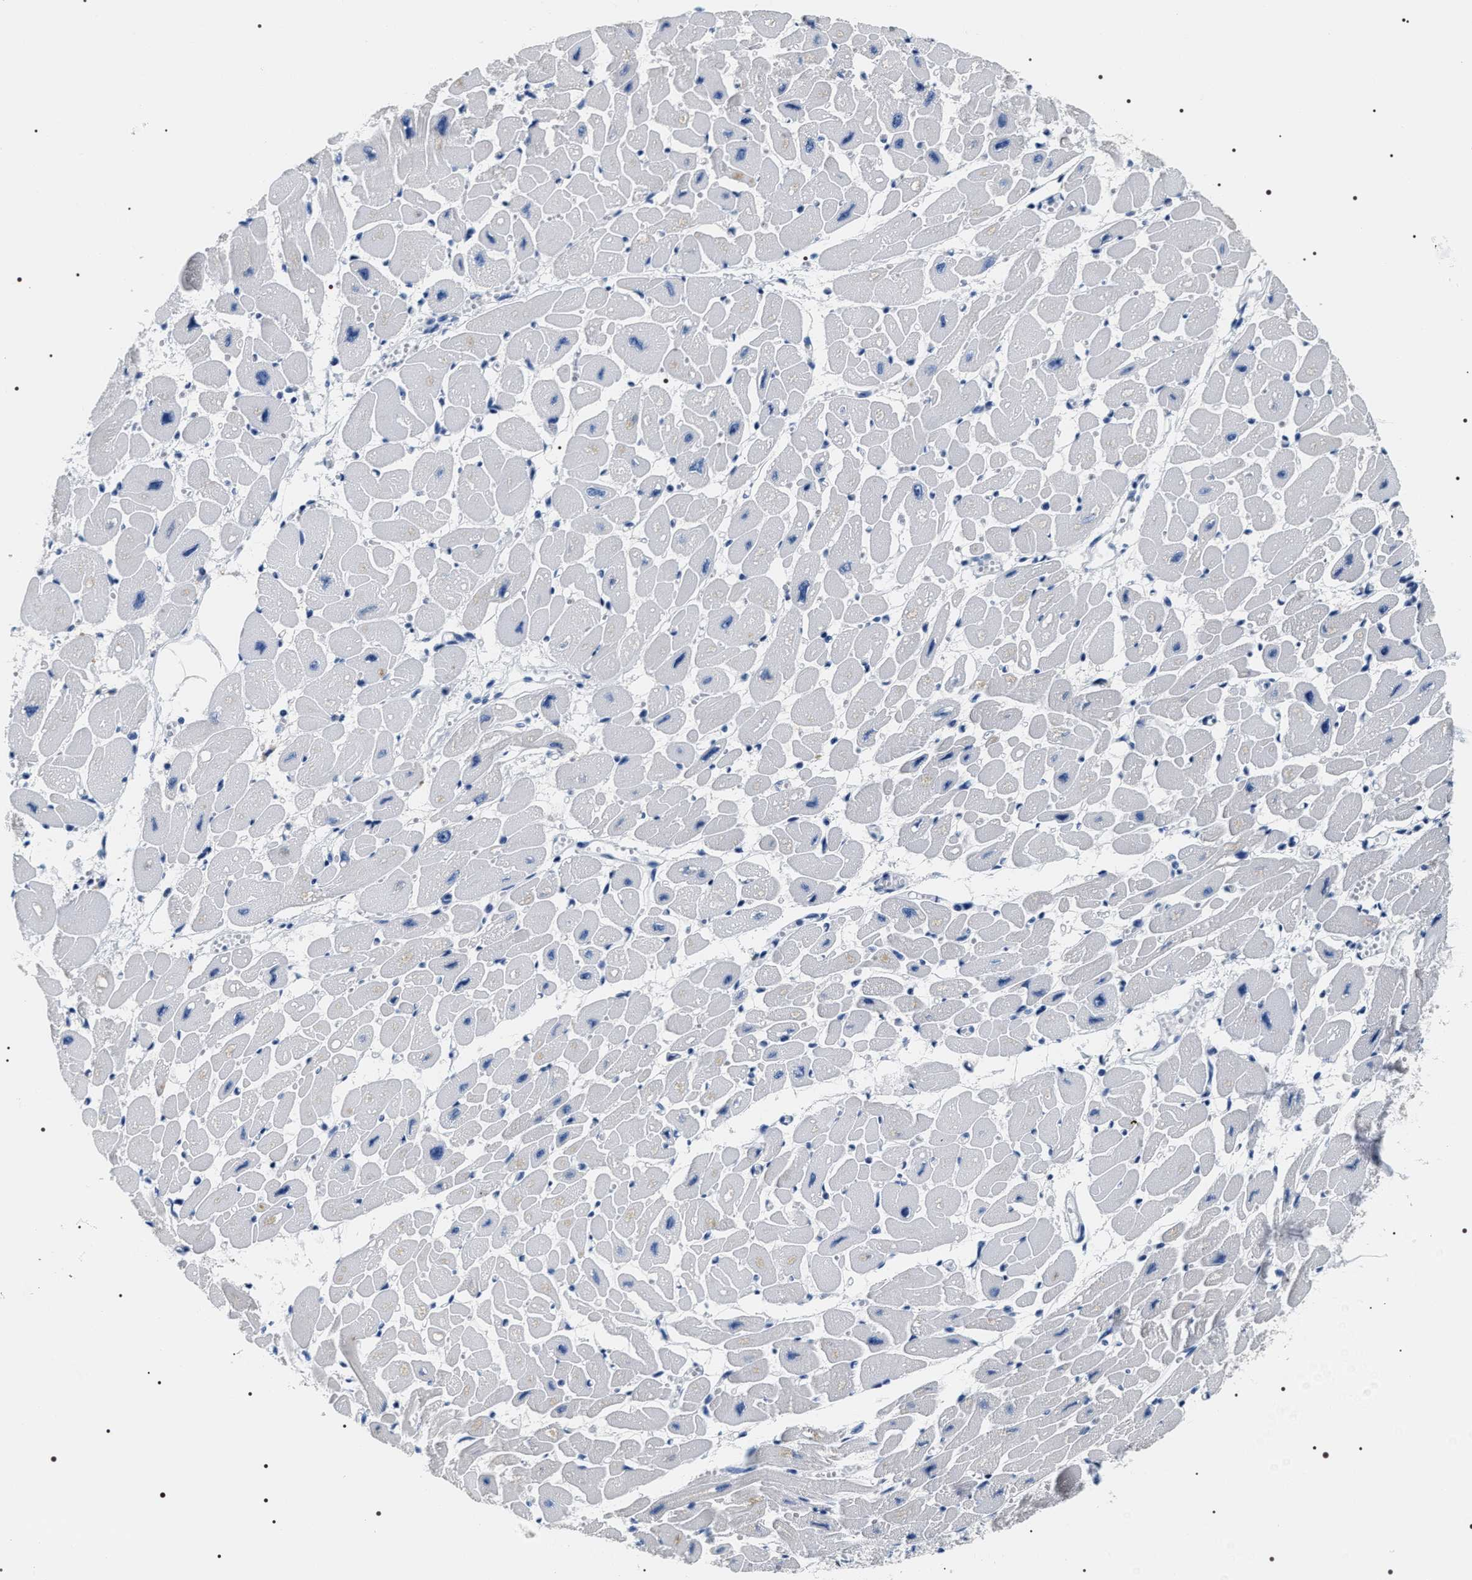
{"staining": {"intensity": "negative", "quantity": "none", "location": "none"}, "tissue": "heart muscle", "cell_type": "Cardiomyocytes", "image_type": "normal", "snomed": [{"axis": "morphology", "description": "Normal tissue, NOS"}, {"axis": "topography", "description": "Heart"}], "caption": "High magnification brightfield microscopy of benign heart muscle stained with DAB (3,3'-diaminobenzidine) (brown) and counterstained with hematoxylin (blue): cardiomyocytes show no significant expression.", "gene": "ADH4", "patient": {"sex": "female", "age": 54}}